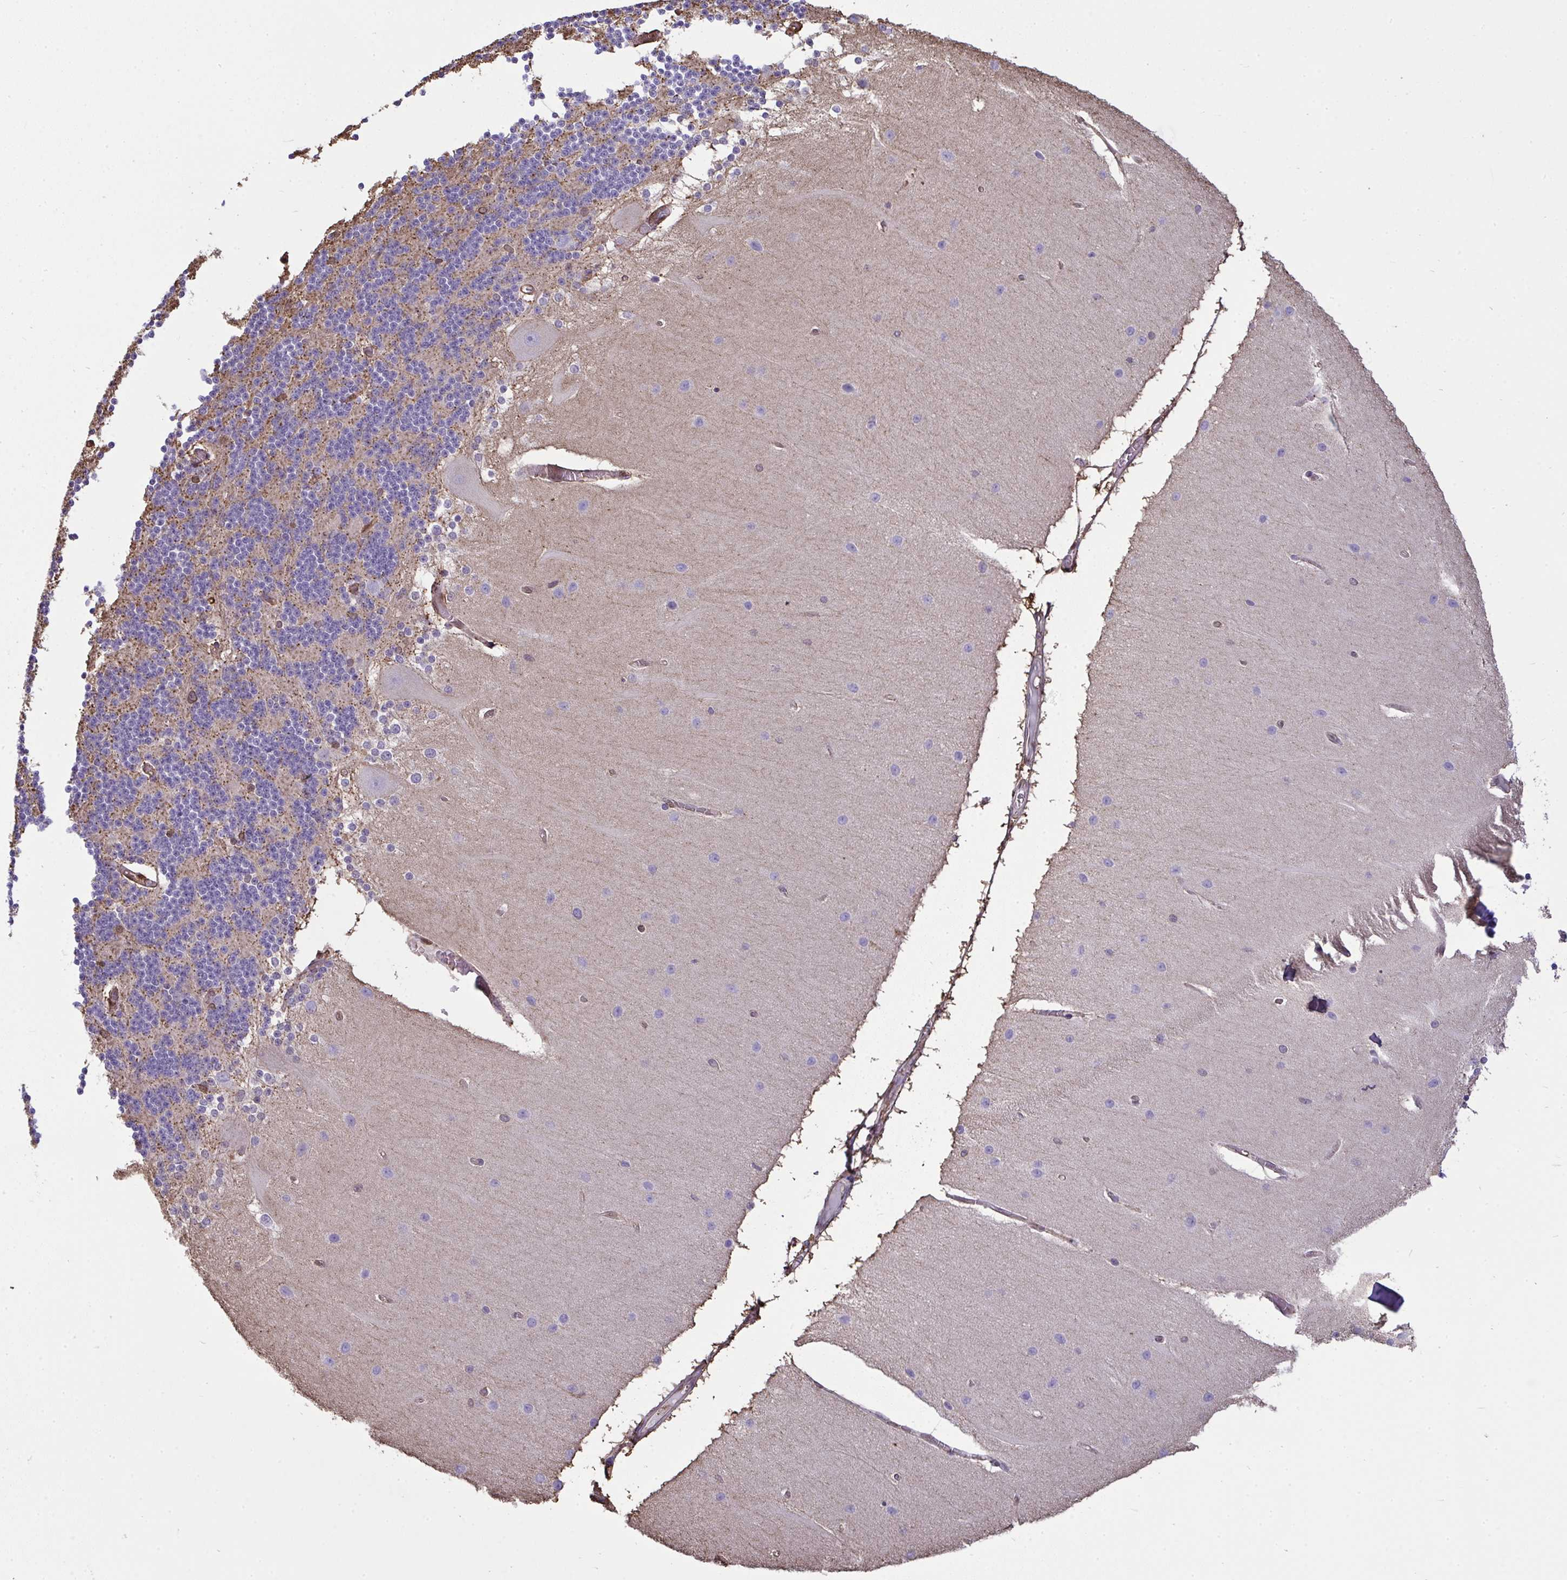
{"staining": {"intensity": "negative", "quantity": "none", "location": "none"}, "tissue": "cerebellum", "cell_type": "Cells in granular layer", "image_type": "normal", "snomed": [{"axis": "morphology", "description": "Normal tissue, NOS"}, {"axis": "topography", "description": "Cerebellum"}], "caption": "Cerebellum stained for a protein using immunohistochemistry displays no expression cells in granular layer.", "gene": "ANXA5", "patient": {"sex": "female", "age": 54}}